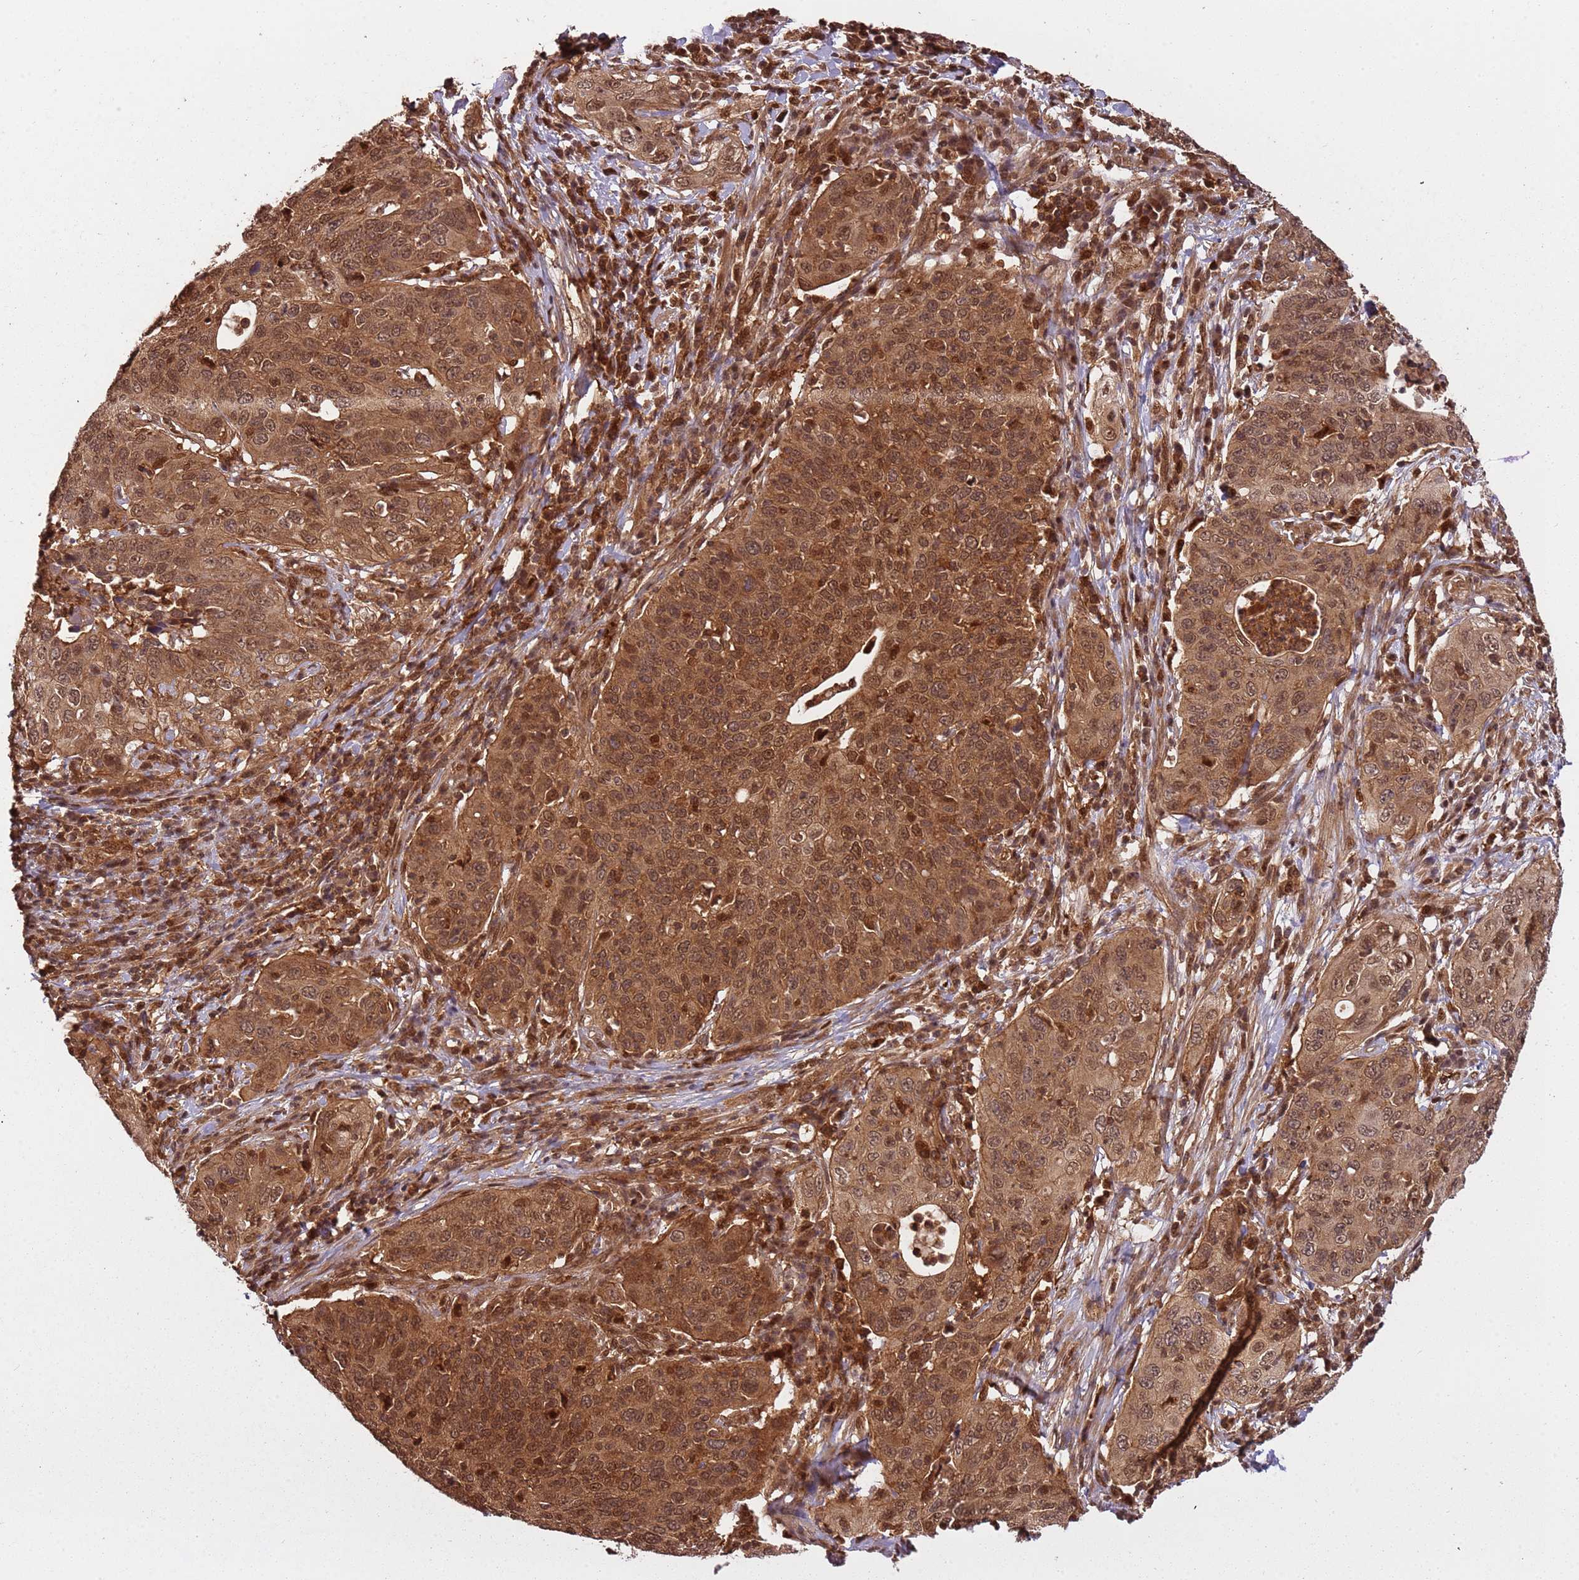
{"staining": {"intensity": "moderate", "quantity": ">75%", "location": "cytoplasmic/membranous,nuclear"}, "tissue": "cervical cancer", "cell_type": "Tumor cells", "image_type": "cancer", "snomed": [{"axis": "morphology", "description": "Squamous cell carcinoma, NOS"}, {"axis": "topography", "description": "Cervix"}], "caption": "Moderate cytoplasmic/membranous and nuclear expression for a protein is identified in about >75% of tumor cells of cervical cancer (squamous cell carcinoma) using IHC.", "gene": "PGLS", "patient": {"sex": "female", "age": 36}}